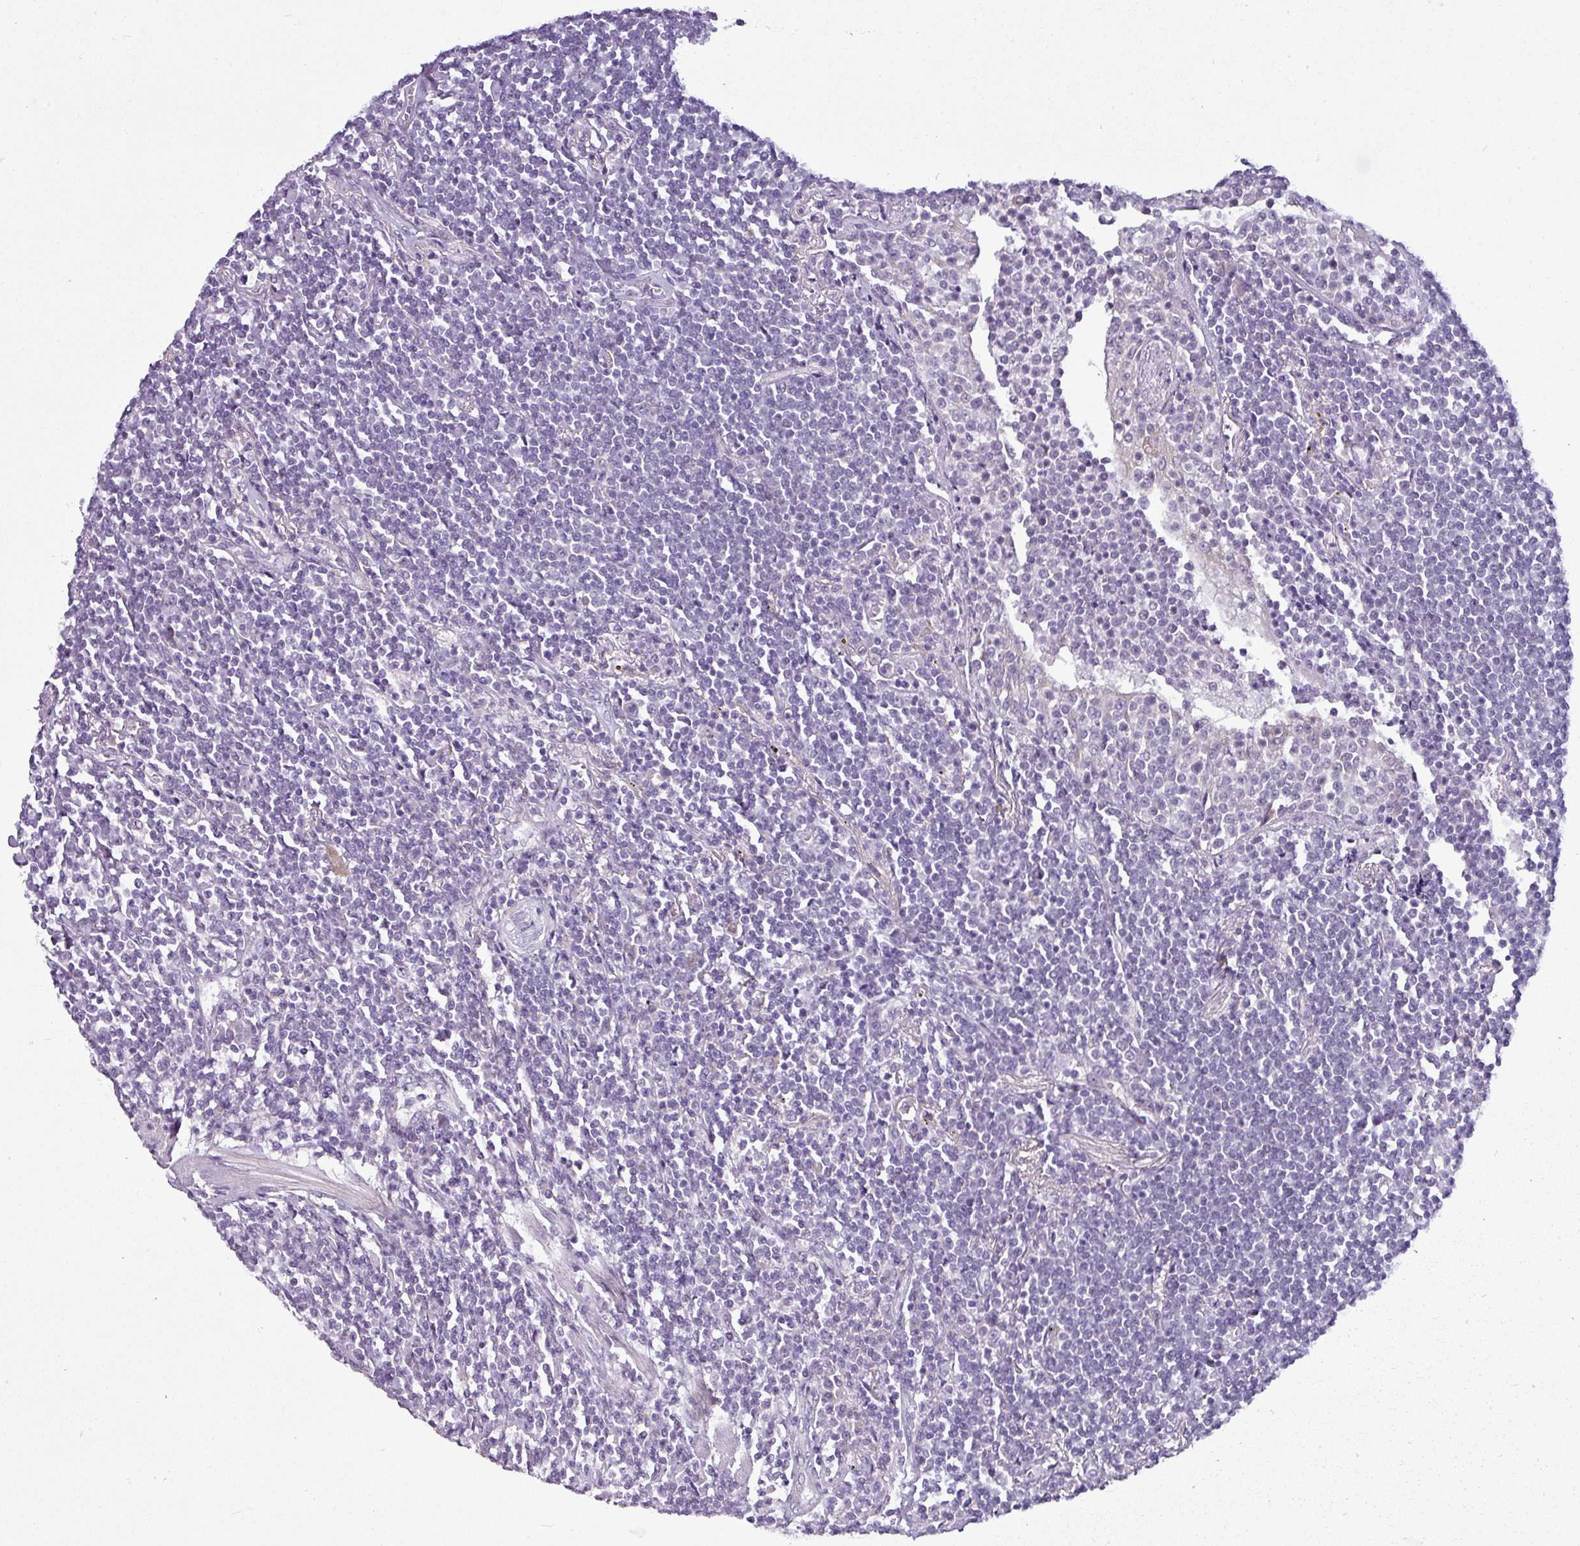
{"staining": {"intensity": "negative", "quantity": "none", "location": "none"}, "tissue": "lymphoma", "cell_type": "Tumor cells", "image_type": "cancer", "snomed": [{"axis": "morphology", "description": "Malignant lymphoma, non-Hodgkin's type, Low grade"}, {"axis": "topography", "description": "Lung"}], "caption": "Human malignant lymphoma, non-Hodgkin's type (low-grade) stained for a protein using immunohistochemistry (IHC) reveals no staining in tumor cells.", "gene": "TOR1AIP2", "patient": {"sex": "female", "age": 71}}